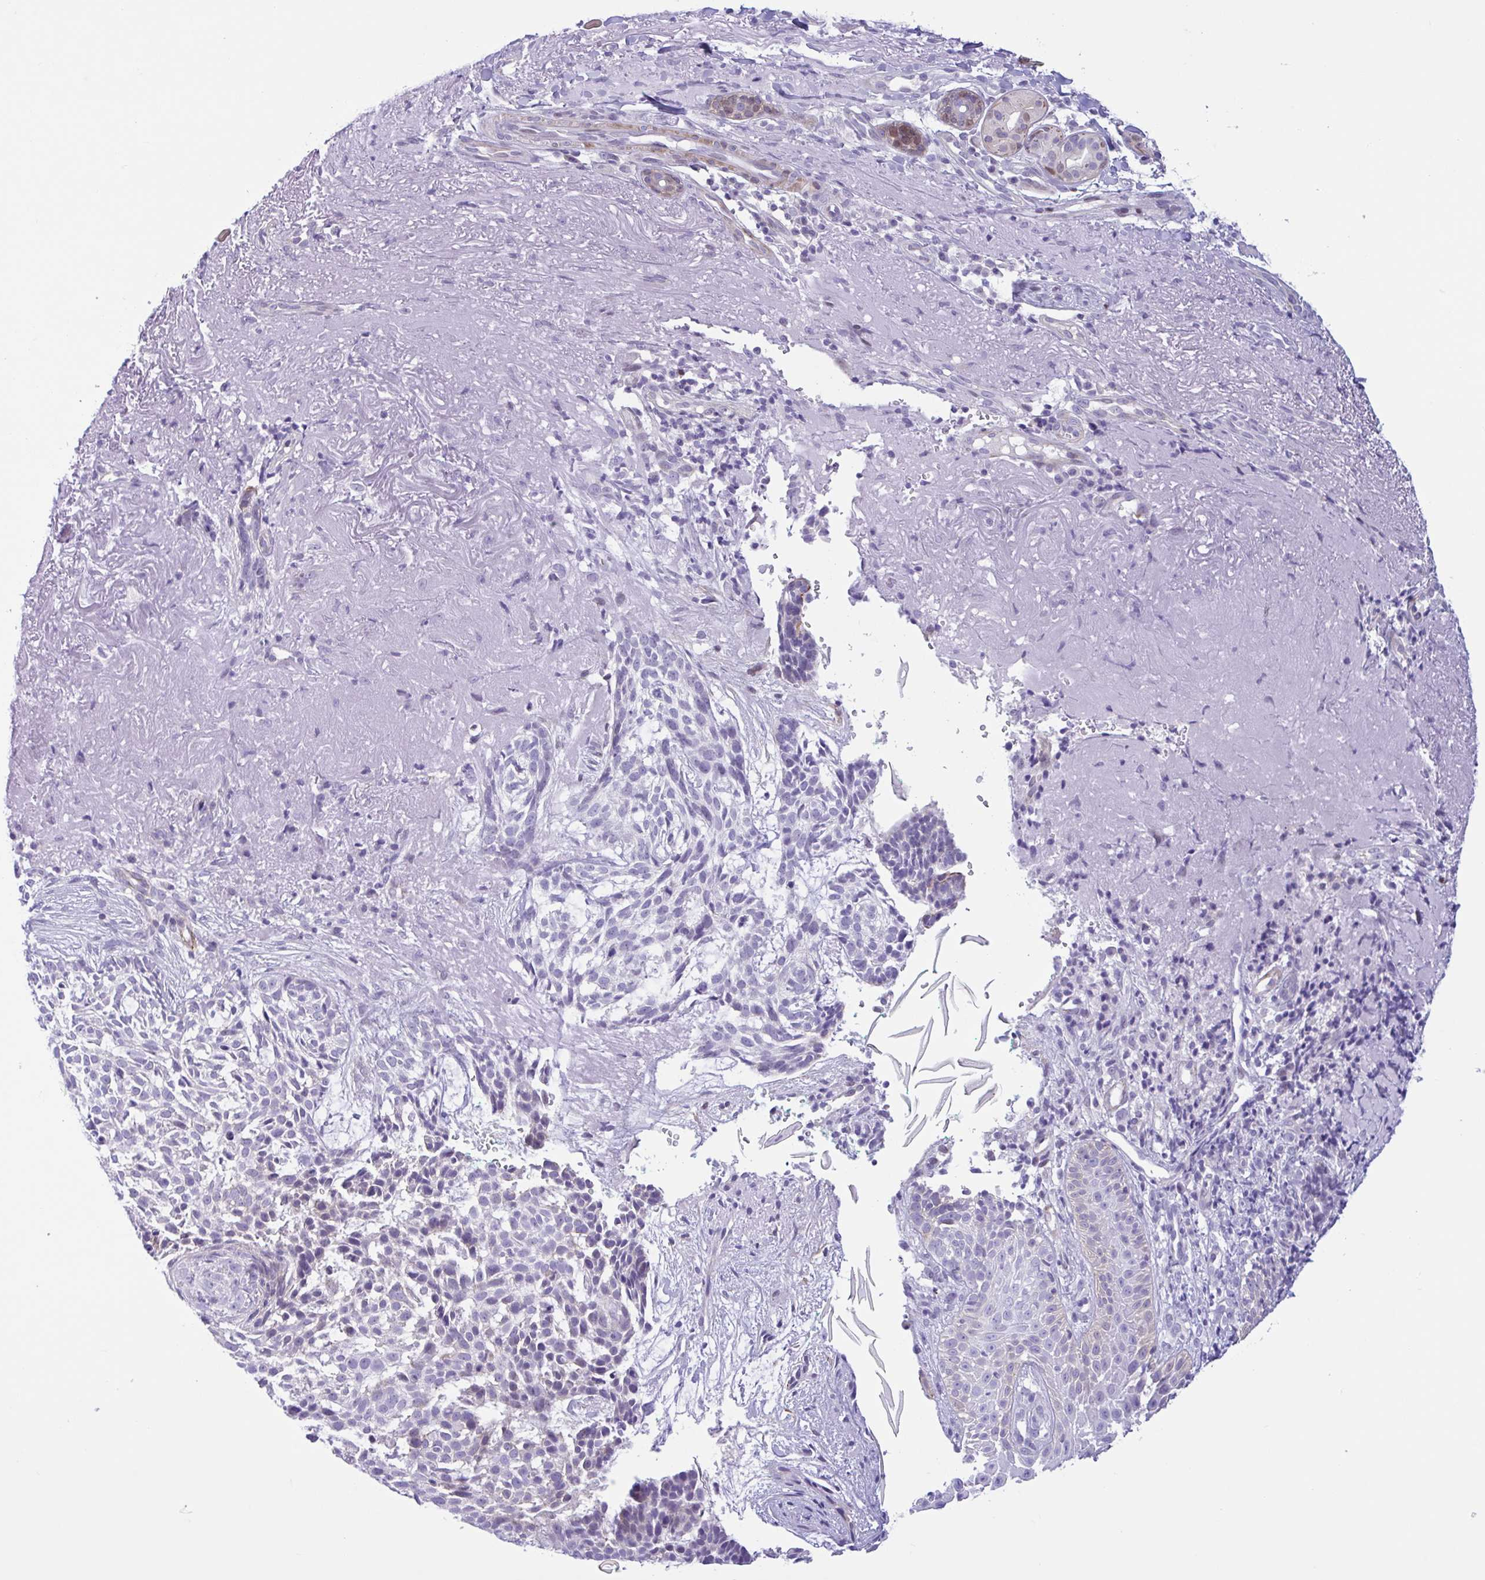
{"staining": {"intensity": "negative", "quantity": "none", "location": "none"}, "tissue": "skin cancer", "cell_type": "Tumor cells", "image_type": "cancer", "snomed": [{"axis": "morphology", "description": "Basal cell carcinoma"}, {"axis": "topography", "description": "Skin"}, {"axis": "topography", "description": "Skin of face"}], "caption": "Tumor cells are negative for protein expression in human skin cancer.", "gene": "AHCYL2", "patient": {"sex": "female", "age": 80}}